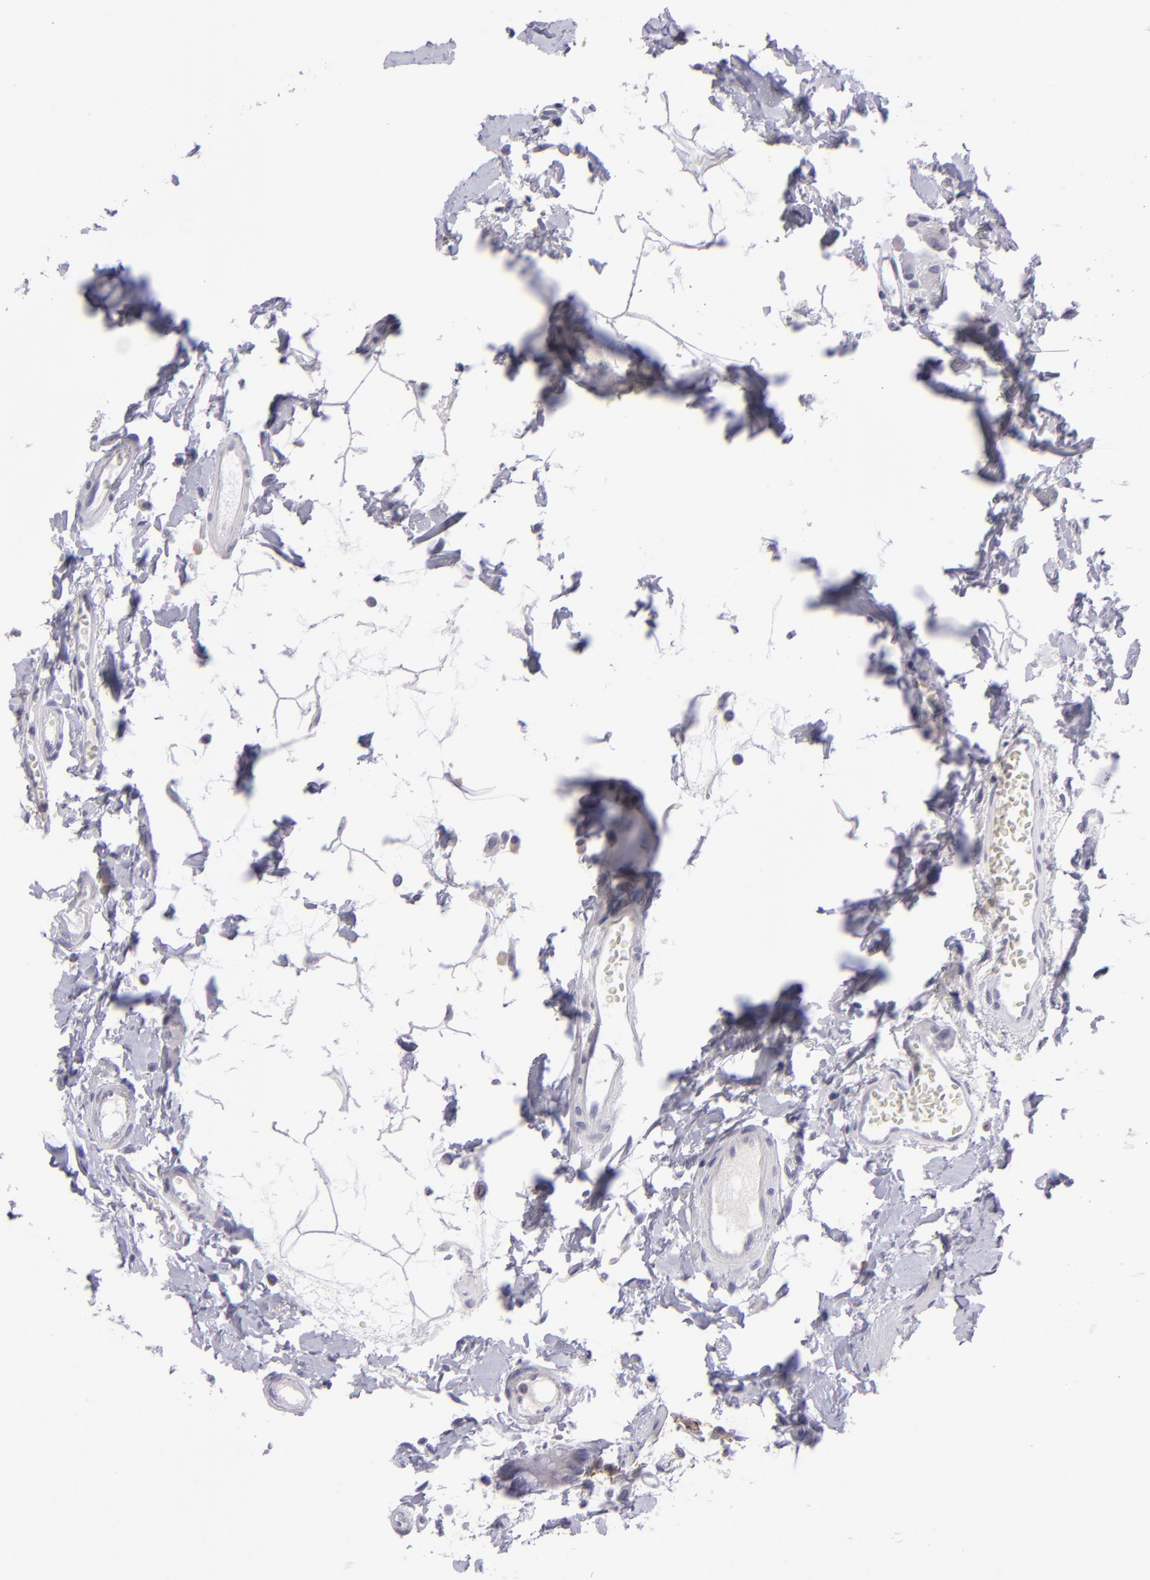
{"staining": {"intensity": "negative", "quantity": "none", "location": "none"}, "tissue": "small intestine", "cell_type": "Glandular cells", "image_type": "normal", "snomed": [{"axis": "morphology", "description": "Normal tissue, NOS"}, {"axis": "topography", "description": "Small intestine"}], "caption": "DAB immunohistochemical staining of normal human small intestine shows no significant expression in glandular cells.", "gene": "CD48", "patient": {"sex": "female", "age": 61}}